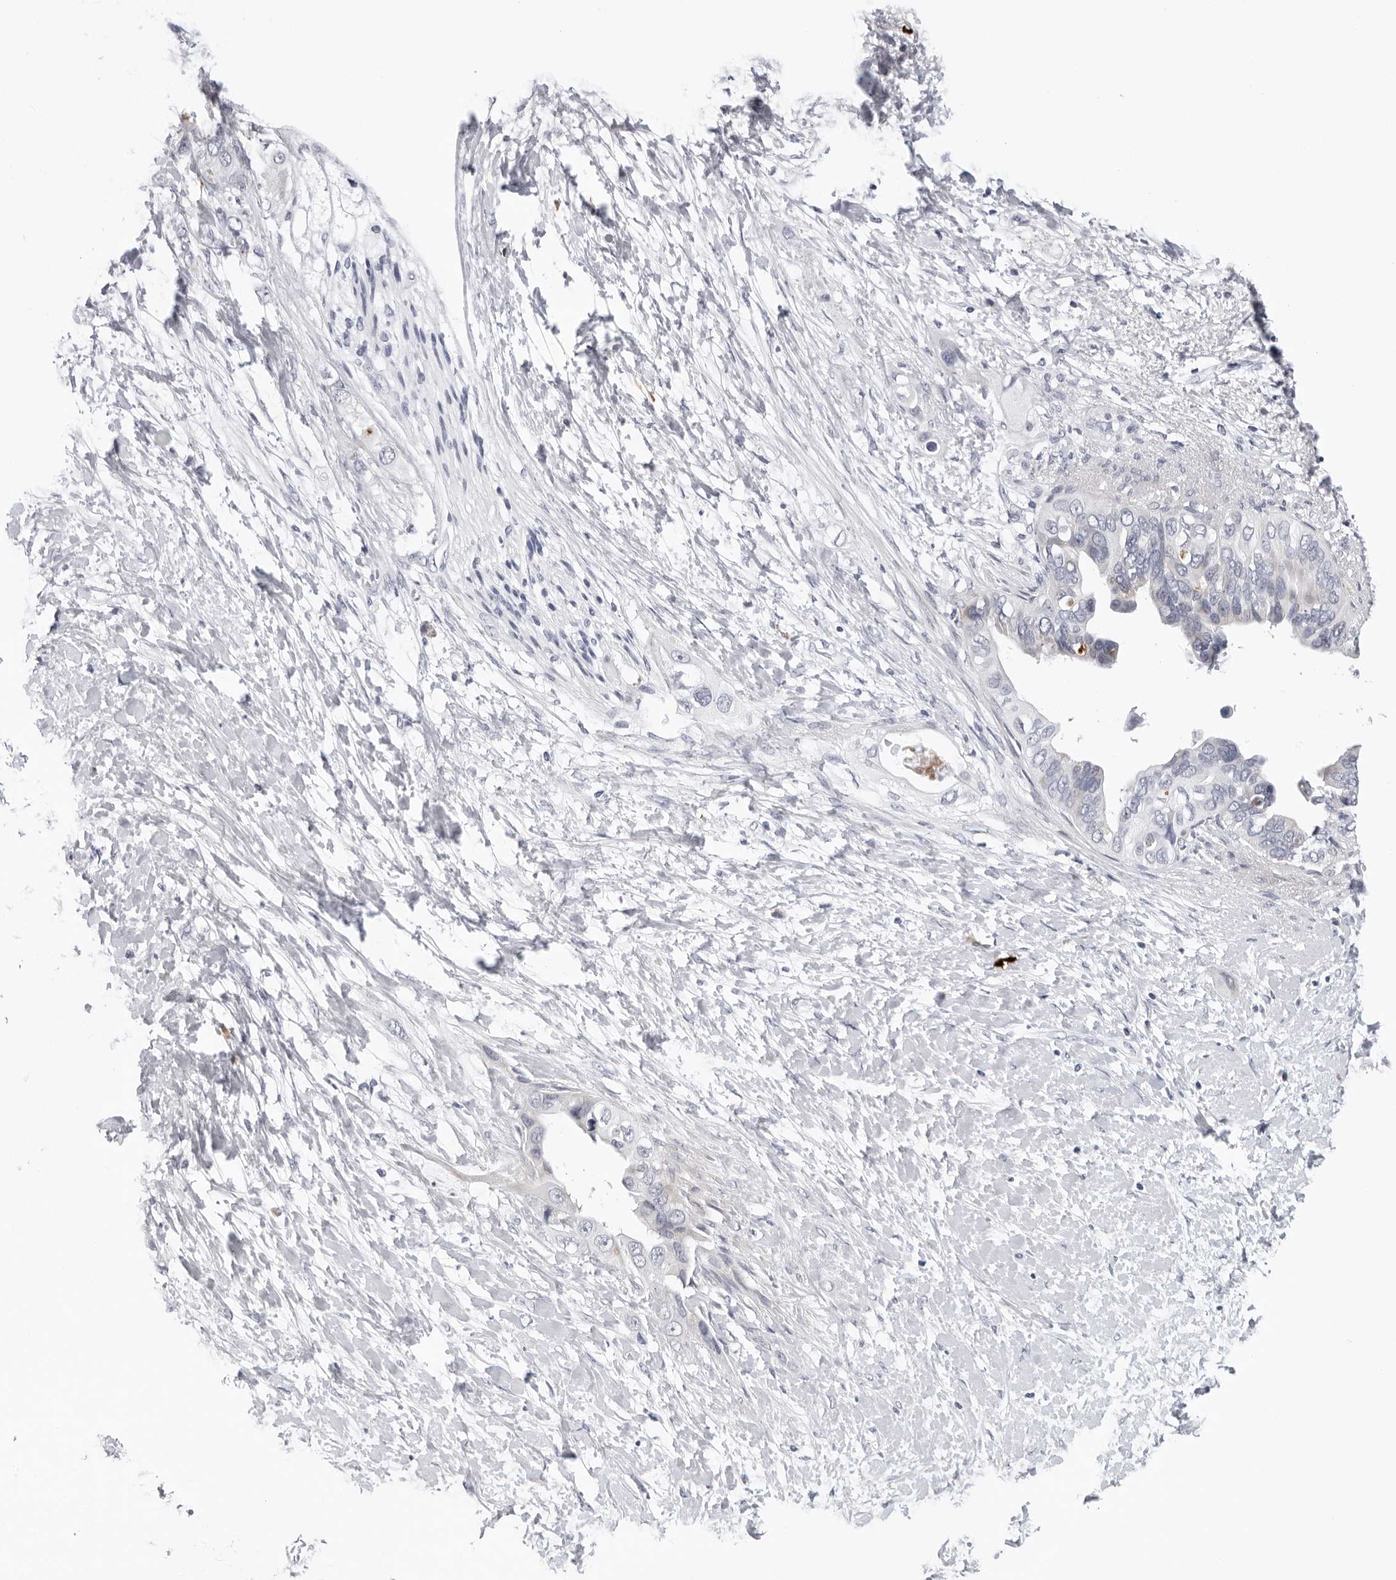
{"staining": {"intensity": "negative", "quantity": "none", "location": "none"}, "tissue": "pancreatic cancer", "cell_type": "Tumor cells", "image_type": "cancer", "snomed": [{"axis": "morphology", "description": "Adenocarcinoma, NOS"}, {"axis": "topography", "description": "Pancreas"}], "caption": "This is an immunohistochemistry (IHC) micrograph of human pancreatic cancer (adenocarcinoma). There is no staining in tumor cells.", "gene": "ZNF502", "patient": {"sex": "female", "age": 56}}